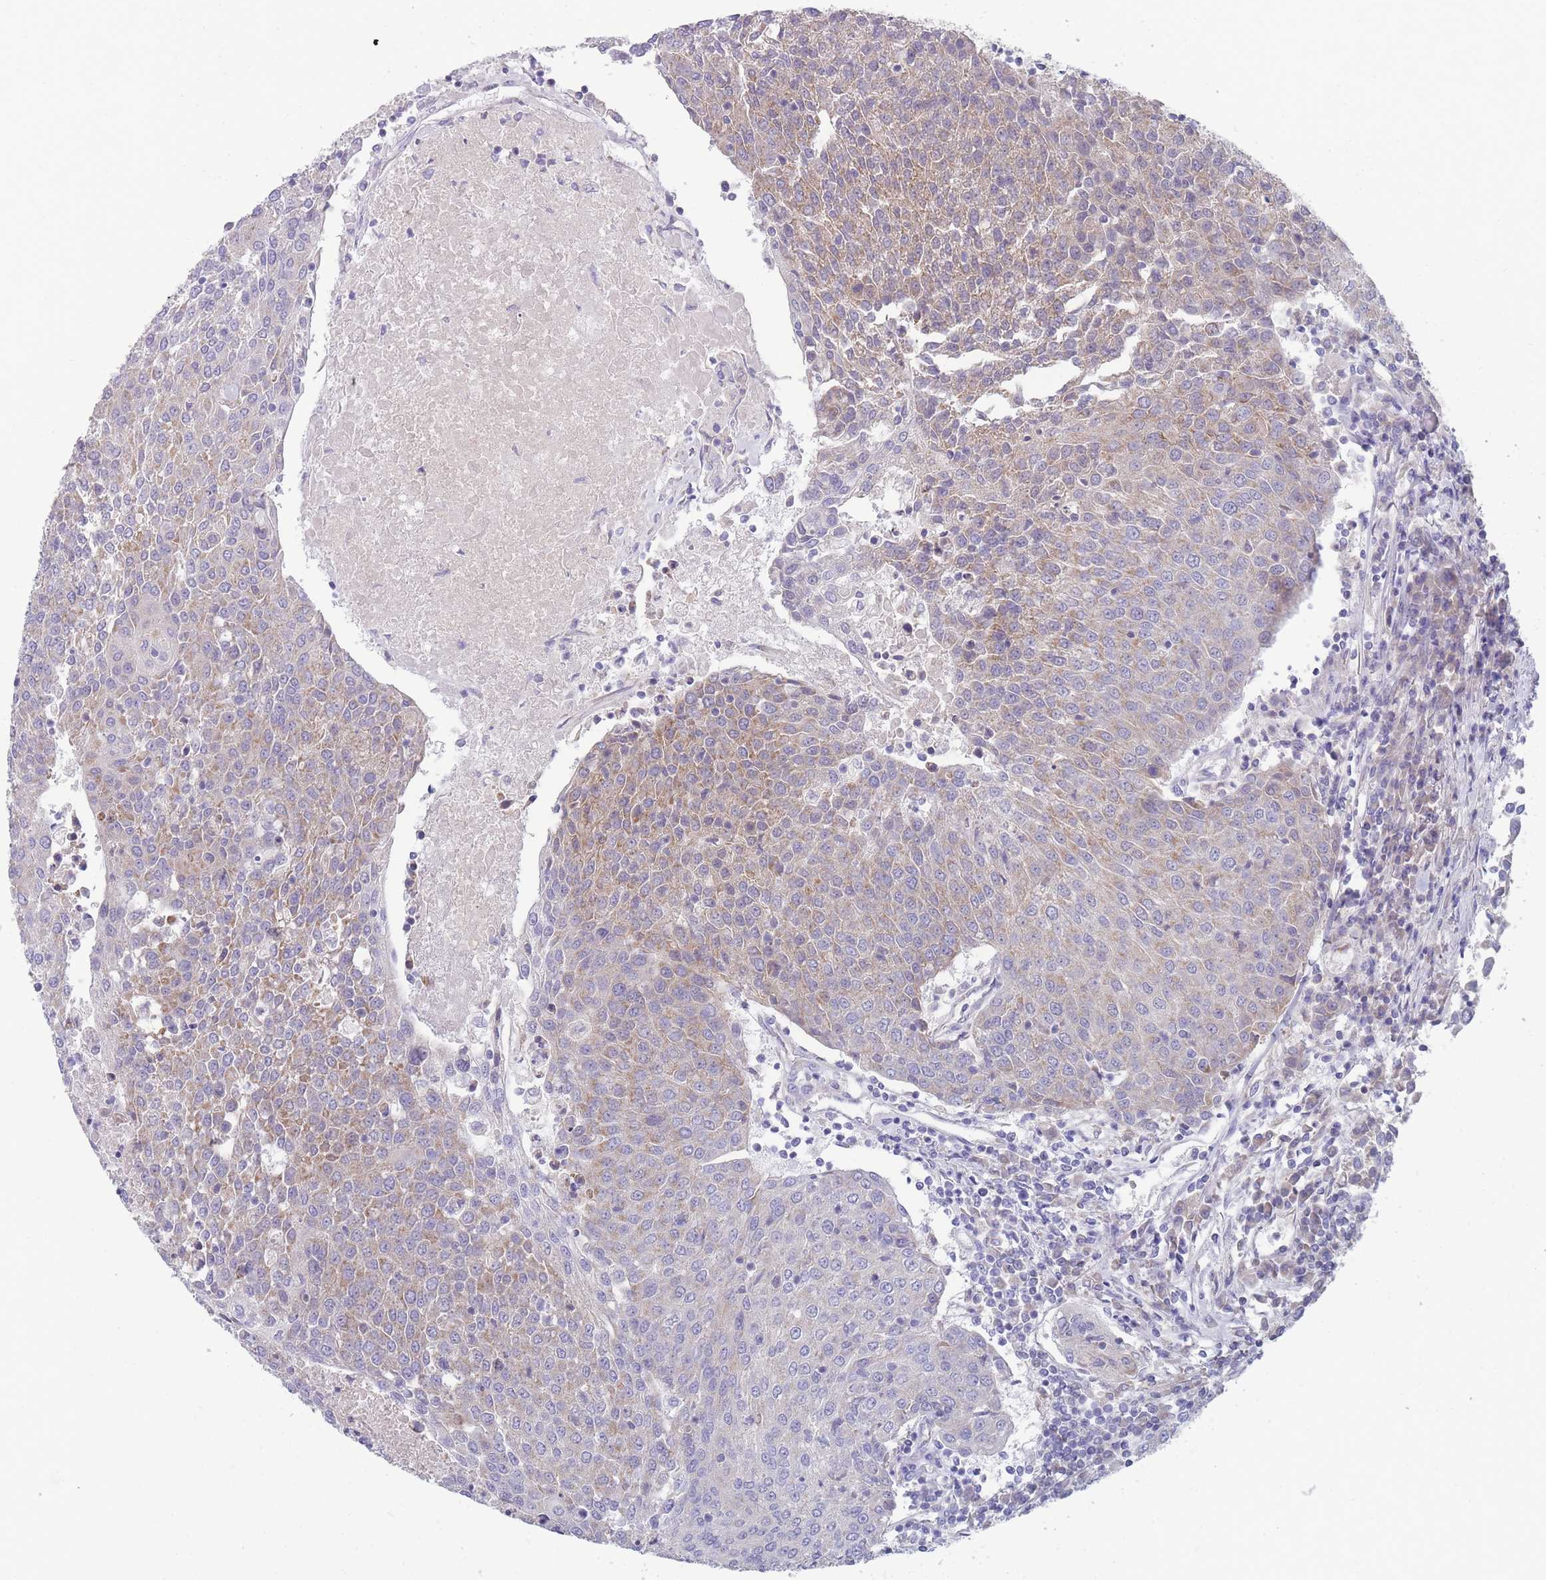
{"staining": {"intensity": "moderate", "quantity": "25%-75%", "location": "cytoplasmic/membranous"}, "tissue": "urothelial cancer", "cell_type": "Tumor cells", "image_type": "cancer", "snomed": [{"axis": "morphology", "description": "Urothelial carcinoma, High grade"}, {"axis": "topography", "description": "Urinary bladder"}], "caption": "Tumor cells demonstrate medium levels of moderate cytoplasmic/membranous expression in approximately 25%-75% of cells in urothelial cancer.", "gene": "MRPS14", "patient": {"sex": "female", "age": 85}}